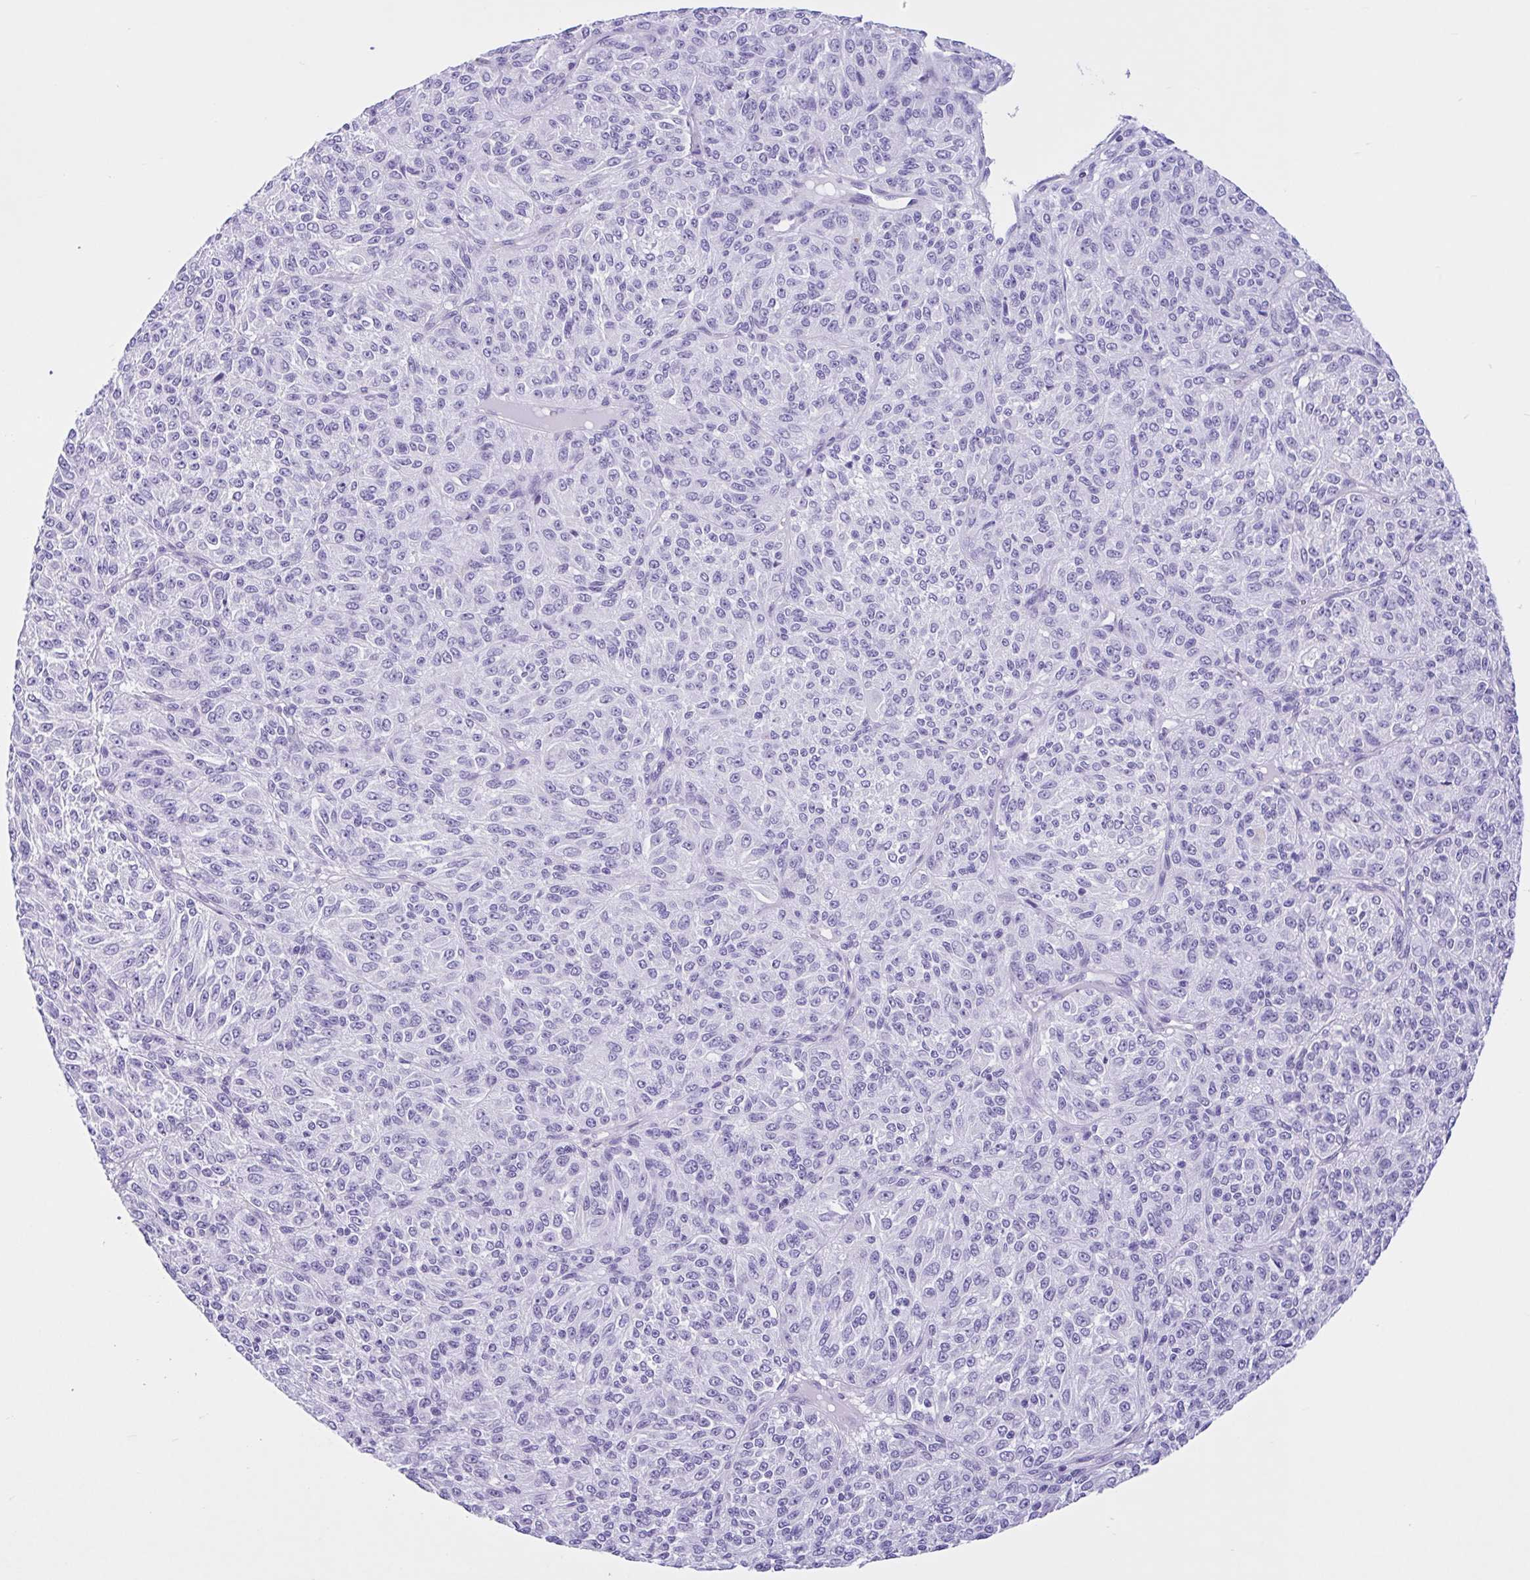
{"staining": {"intensity": "negative", "quantity": "none", "location": "none"}, "tissue": "melanoma", "cell_type": "Tumor cells", "image_type": "cancer", "snomed": [{"axis": "morphology", "description": "Malignant melanoma, Metastatic site"}, {"axis": "topography", "description": "Brain"}], "caption": "Tumor cells show no significant protein positivity in melanoma.", "gene": "IAPP", "patient": {"sex": "female", "age": 56}}